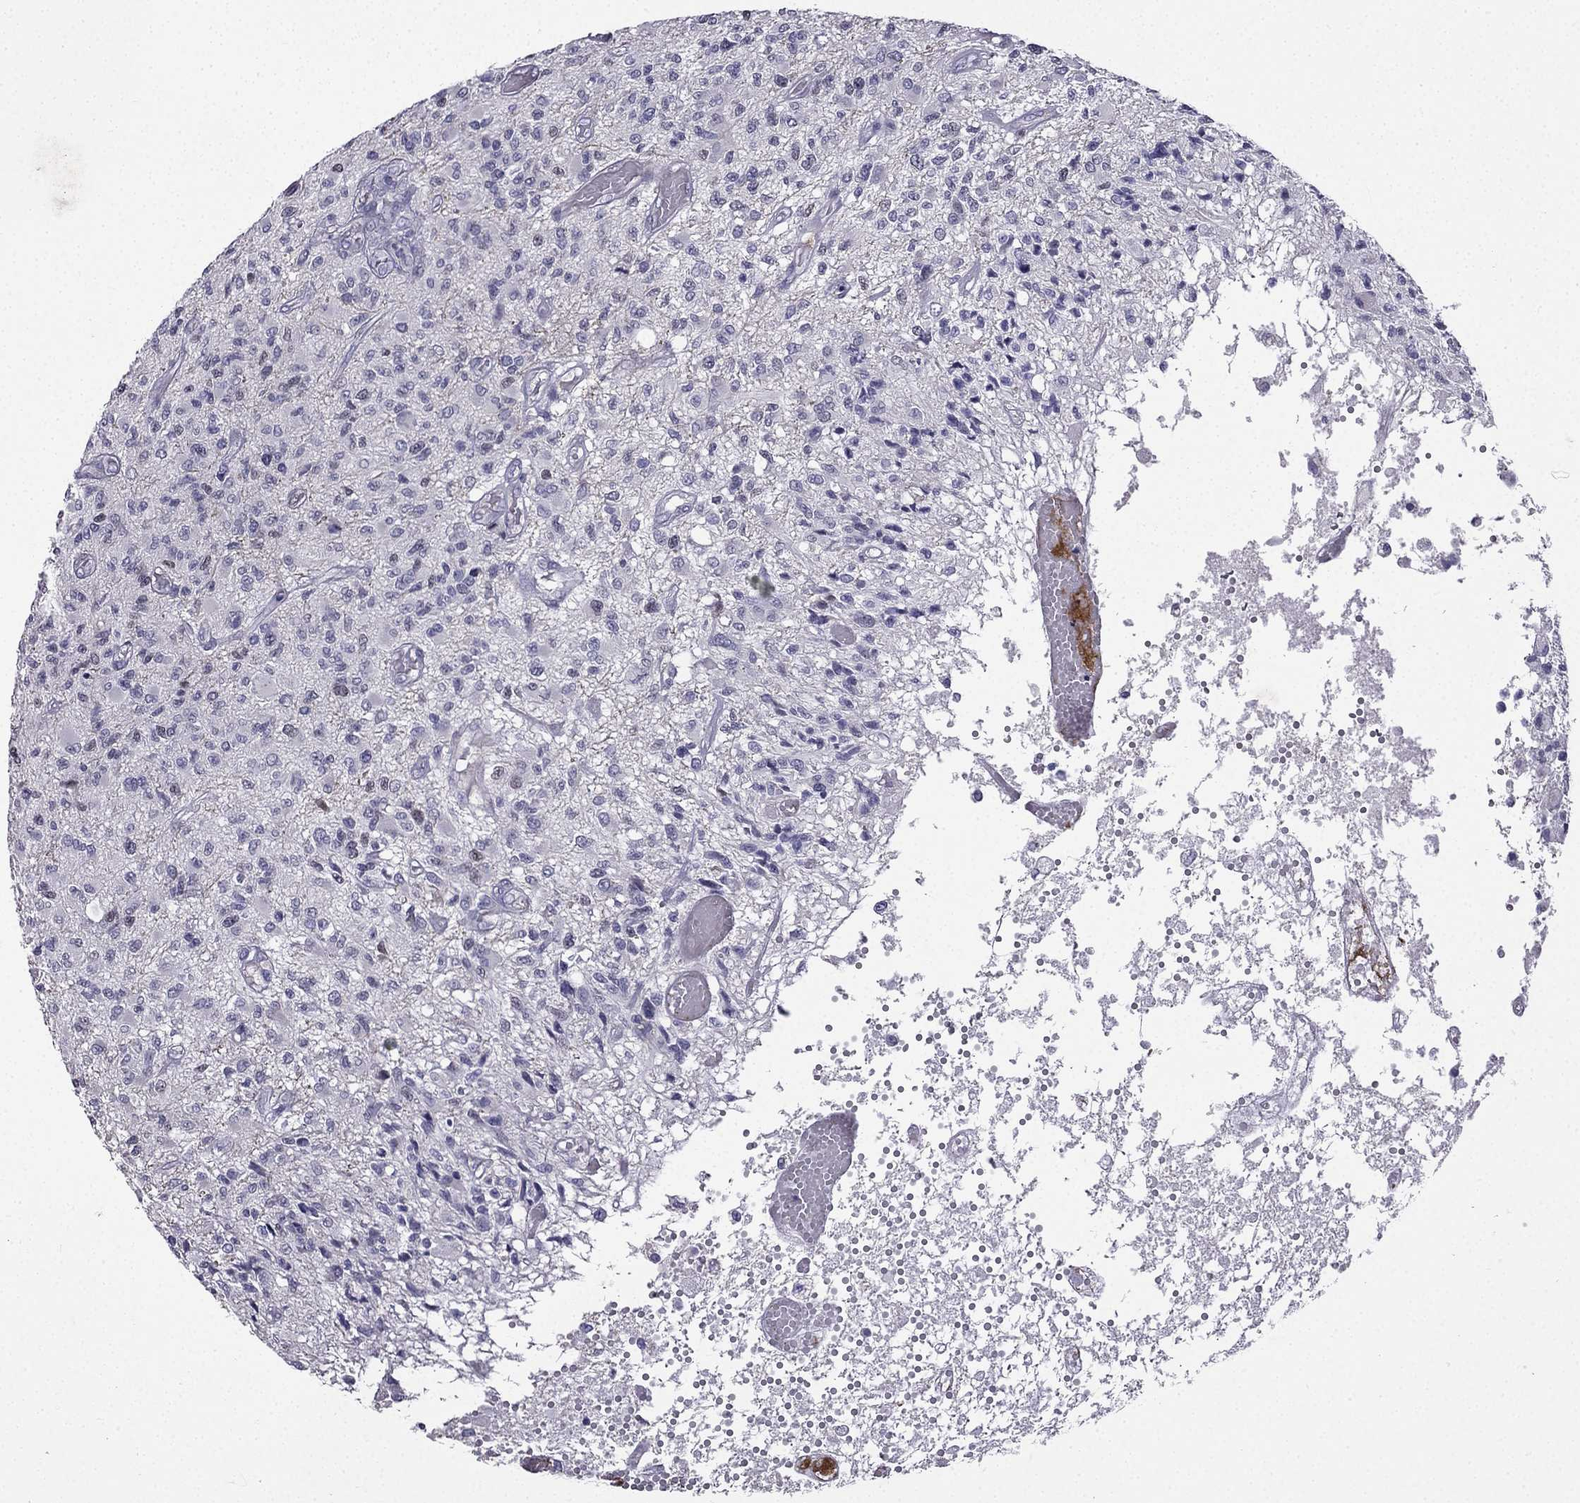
{"staining": {"intensity": "negative", "quantity": "none", "location": "none"}, "tissue": "glioma", "cell_type": "Tumor cells", "image_type": "cancer", "snomed": [{"axis": "morphology", "description": "Glioma, malignant, High grade"}, {"axis": "topography", "description": "Brain"}], "caption": "This photomicrograph is of glioma stained with immunohistochemistry (IHC) to label a protein in brown with the nuclei are counter-stained blue. There is no expression in tumor cells. The staining was performed using DAB (3,3'-diaminobenzidine) to visualize the protein expression in brown, while the nuclei were stained in blue with hematoxylin (Magnification: 20x).", "gene": "UHRF1", "patient": {"sex": "female", "age": 63}}